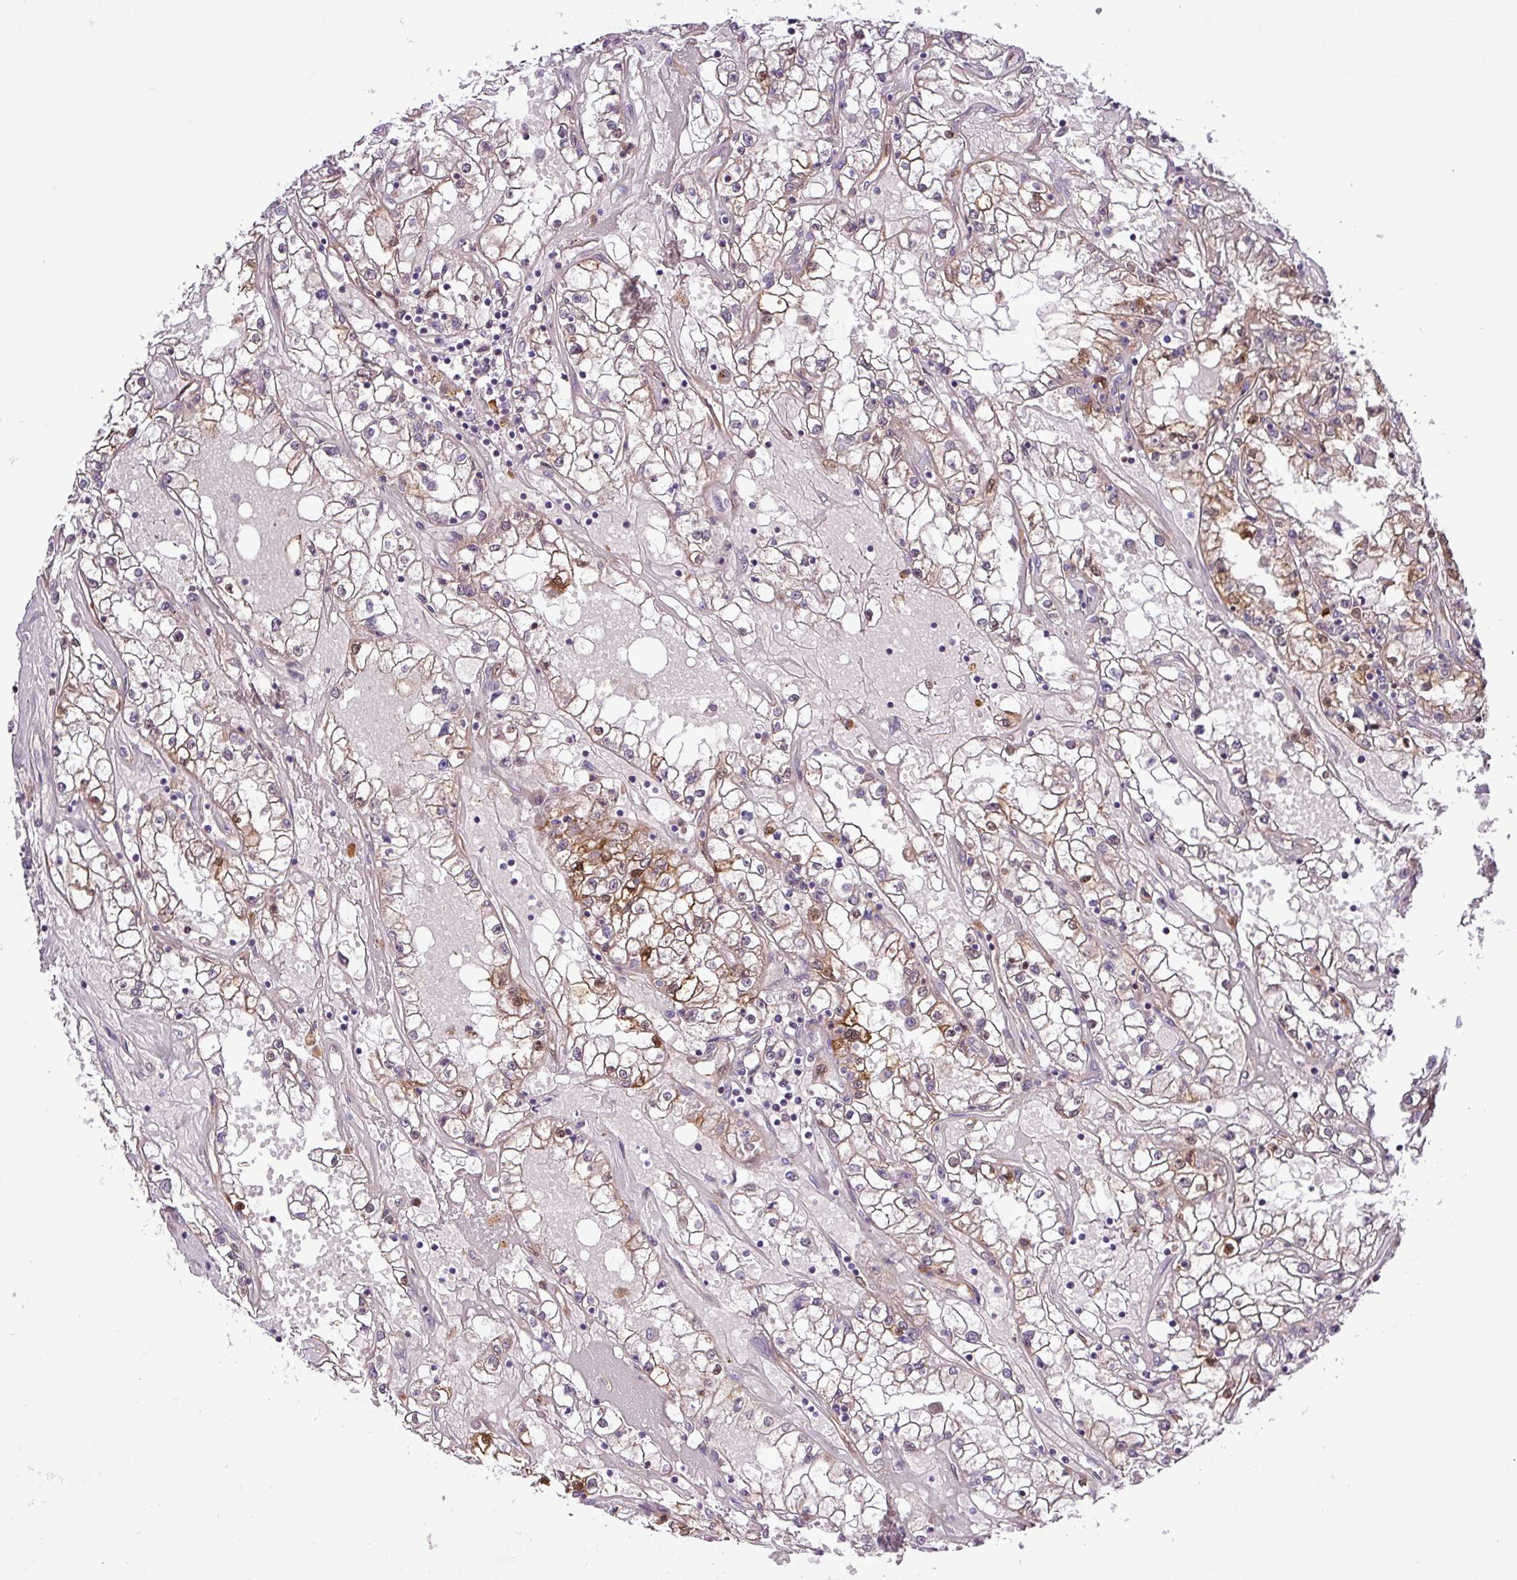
{"staining": {"intensity": "moderate", "quantity": "<25%", "location": "cytoplasmic/membranous,nuclear"}, "tissue": "renal cancer", "cell_type": "Tumor cells", "image_type": "cancer", "snomed": [{"axis": "morphology", "description": "Adenocarcinoma, NOS"}, {"axis": "topography", "description": "Kidney"}], "caption": "Immunohistochemical staining of human renal cancer exhibits low levels of moderate cytoplasmic/membranous and nuclear protein positivity in about <25% of tumor cells.", "gene": "CARHSP1", "patient": {"sex": "male", "age": 56}}